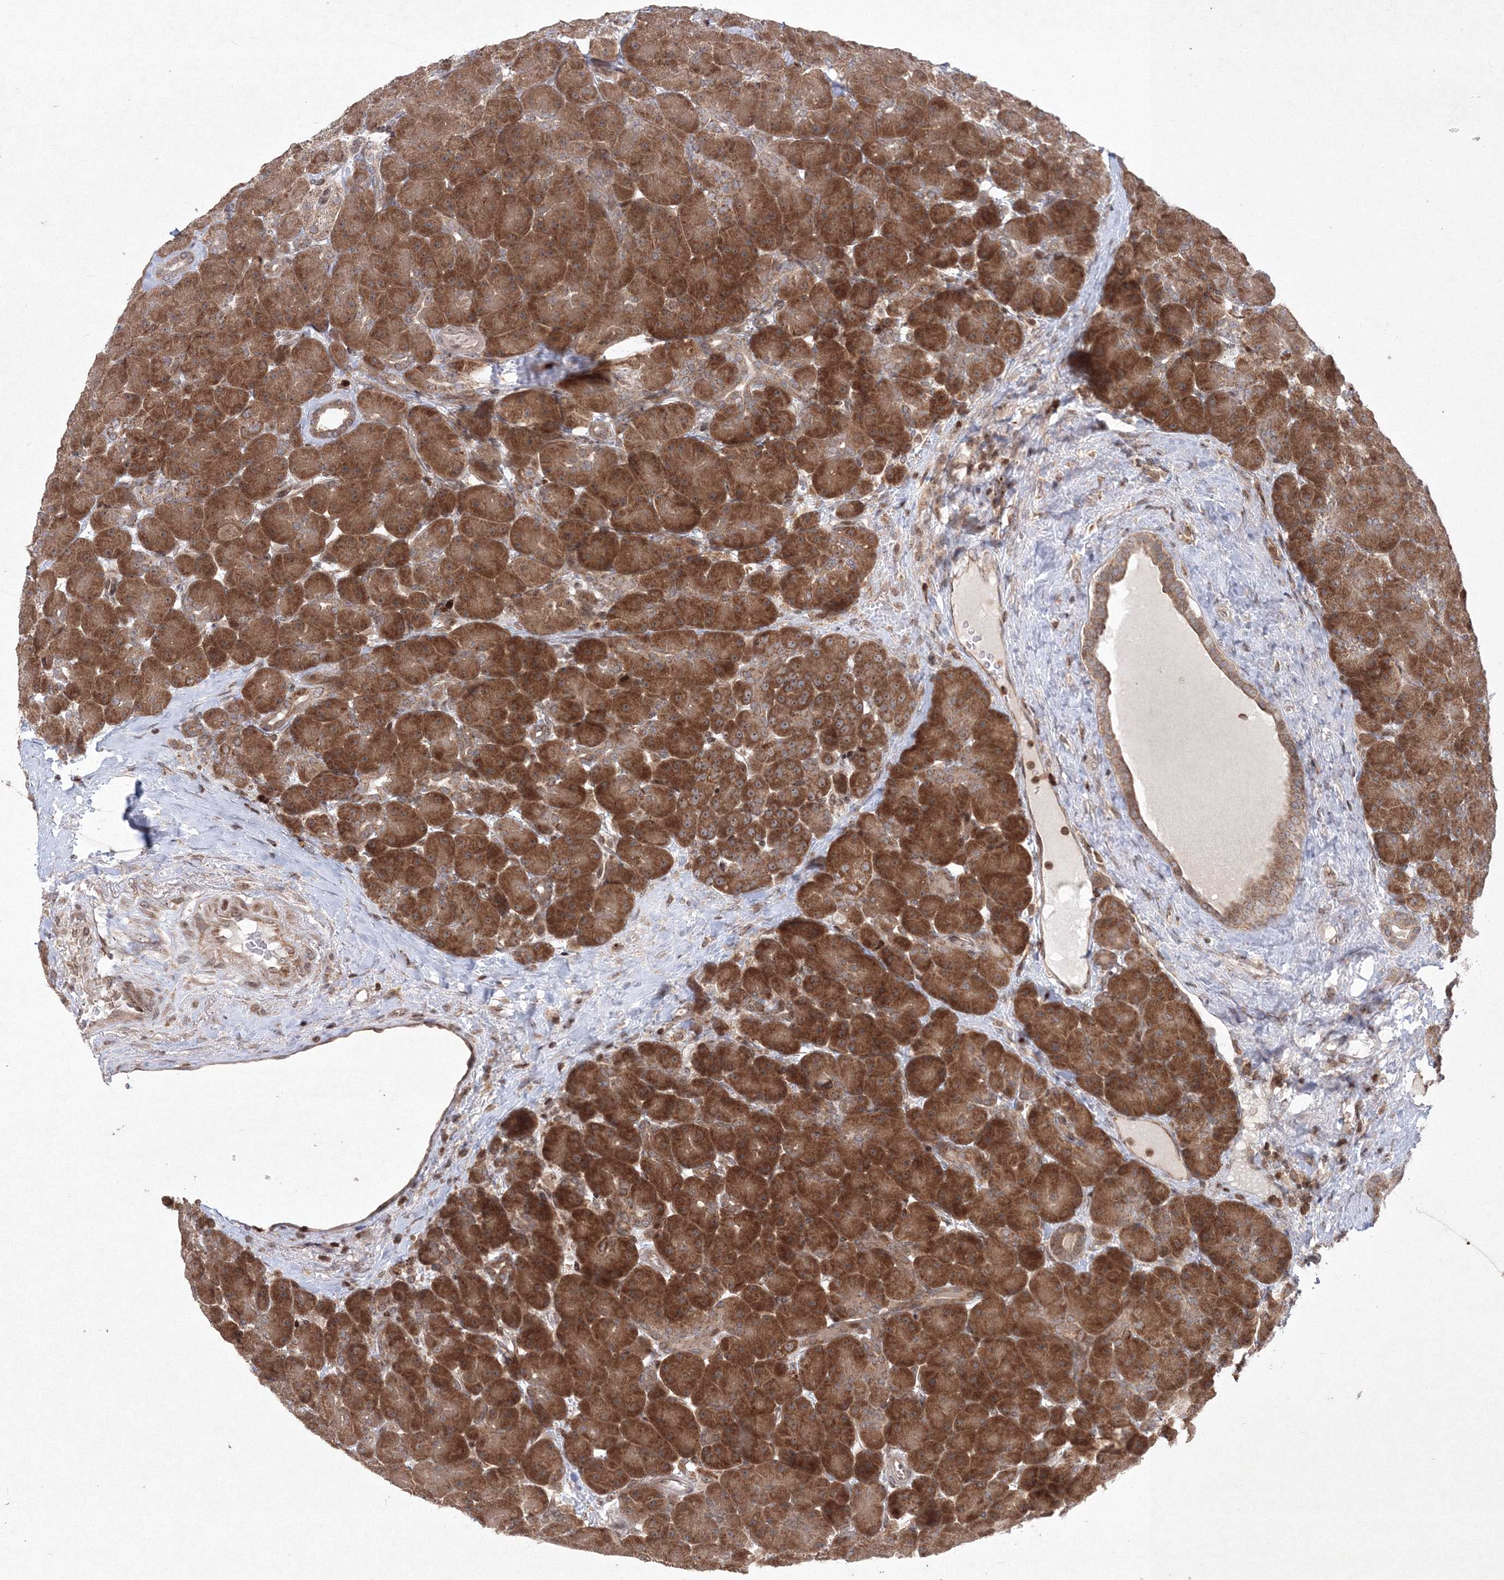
{"staining": {"intensity": "strong", "quantity": ">75%", "location": "cytoplasmic/membranous"}, "tissue": "pancreas", "cell_type": "Exocrine glandular cells", "image_type": "normal", "snomed": [{"axis": "morphology", "description": "Normal tissue, NOS"}, {"axis": "topography", "description": "Pancreas"}], "caption": "Human pancreas stained for a protein (brown) exhibits strong cytoplasmic/membranous positive positivity in about >75% of exocrine glandular cells.", "gene": "MKRN2", "patient": {"sex": "male", "age": 66}}